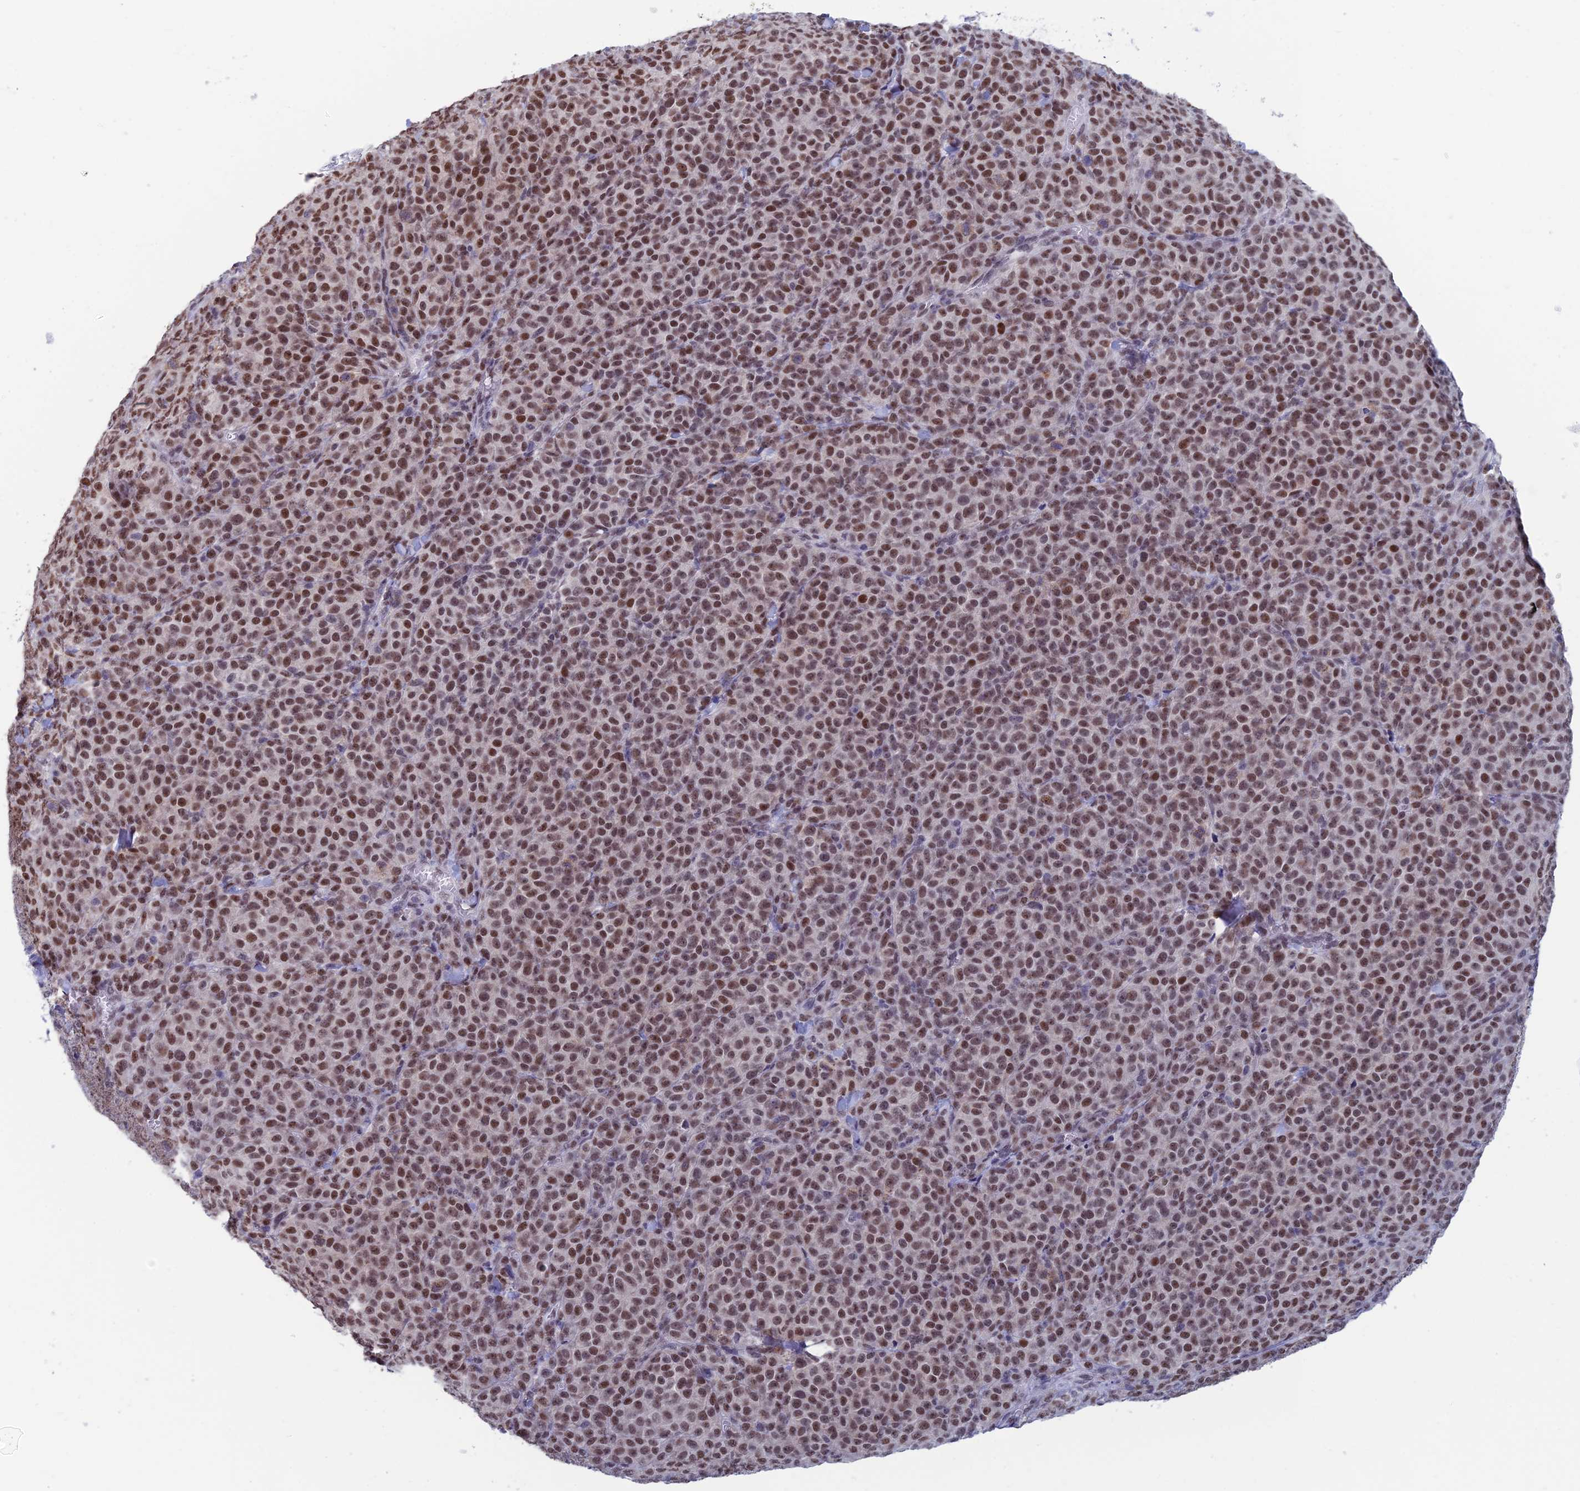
{"staining": {"intensity": "strong", "quantity": ">75%", "location": "nuclear"}, "tissue": "melanoma", "cell_type": "Tumor cells", "image_type": "cancer", "snomed": [{"axis": "morphology", "description": "Normal tissue, NOS"}, {"axis": "morphology", "description": "Malignant melanoma, NOS"}, {"axis": "topography", "description": "Skin"}], "caption": "The histopathology image shows a brown stain indicating the presence of a protein in the nuclear of tumor cells in melanoma.", "gene": "NABP2", "patient": {"sex": "female", "age": 34}}